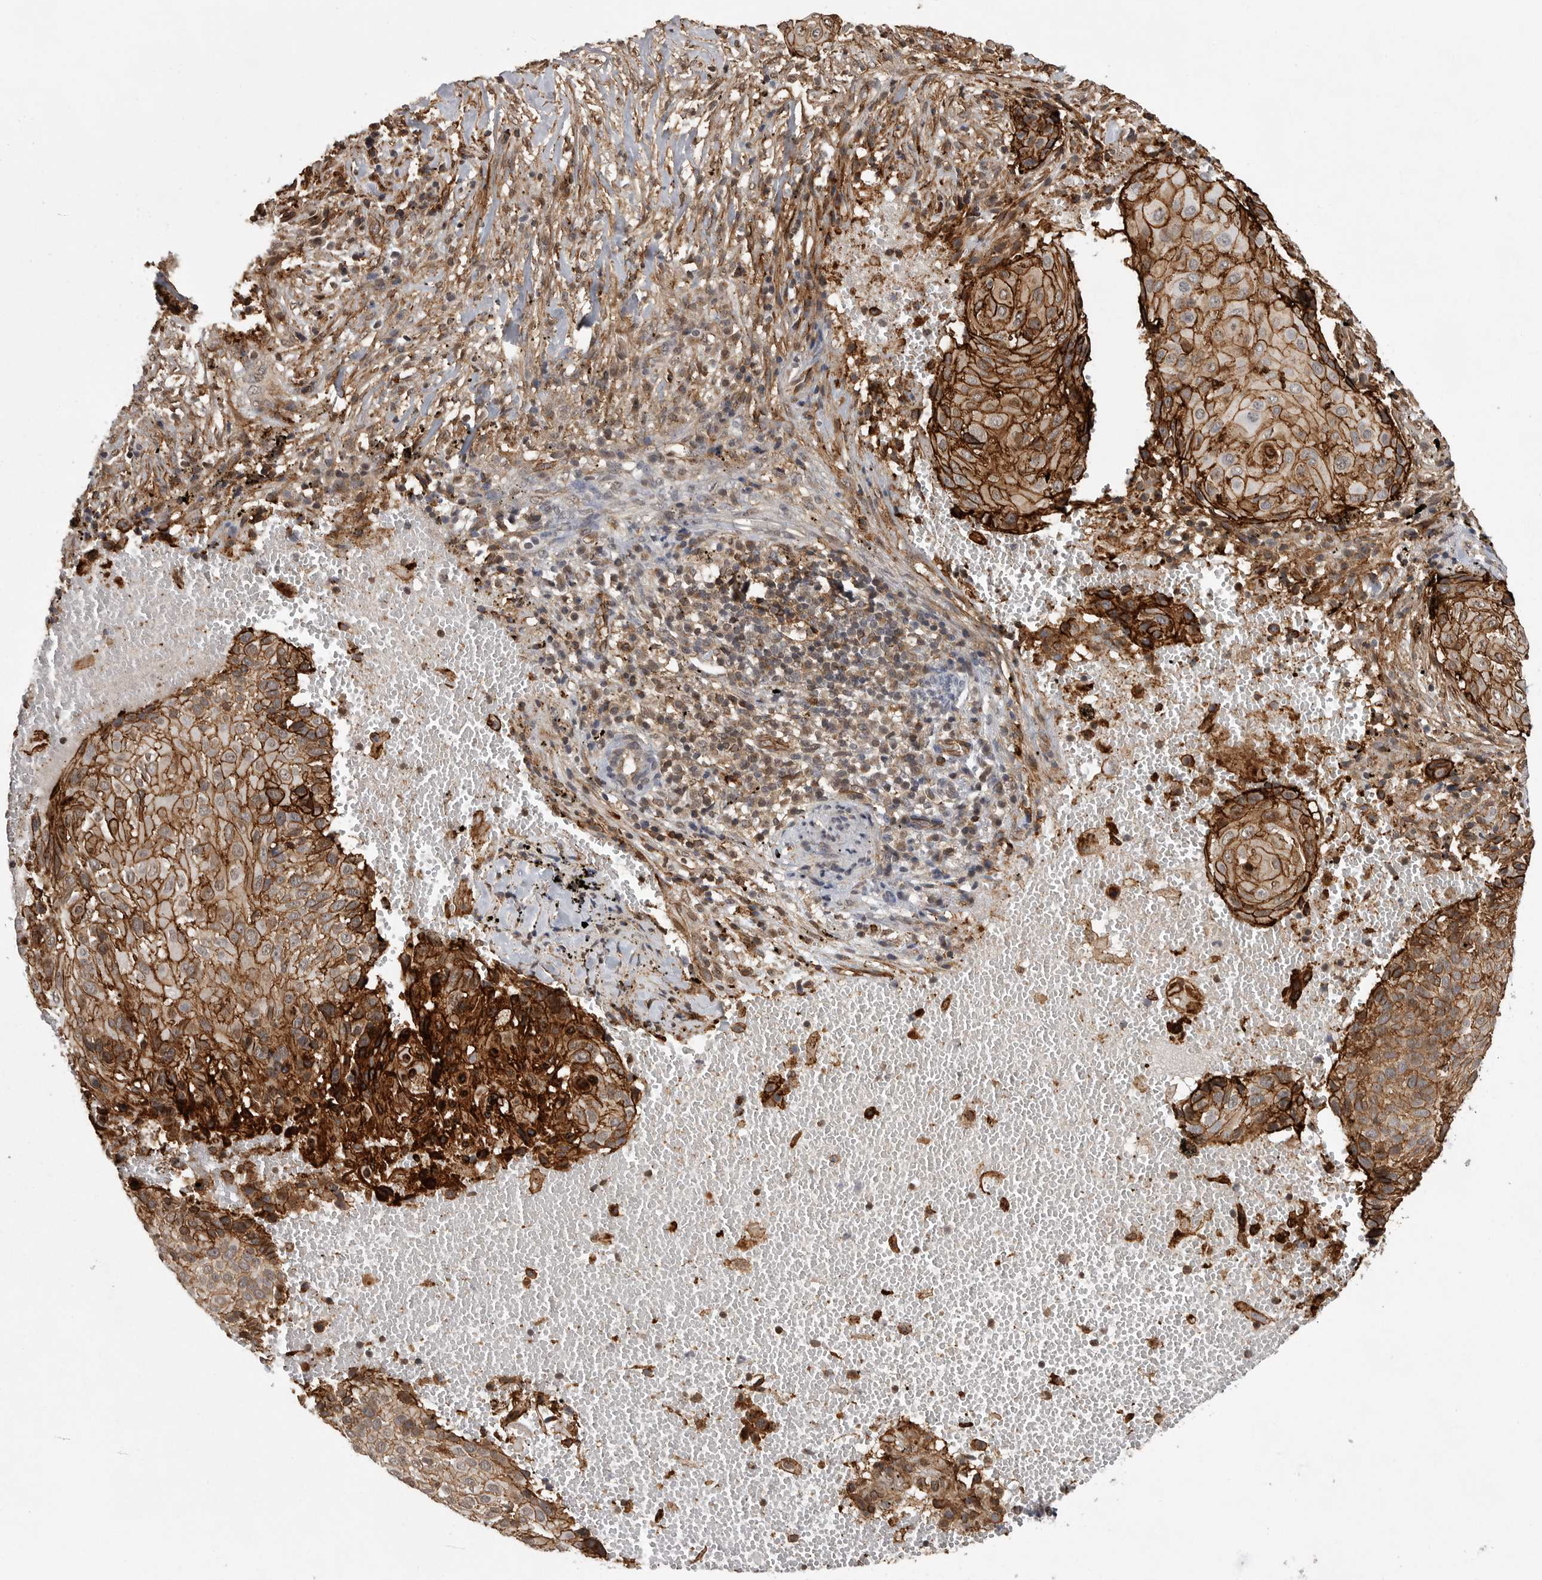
{"staining": {"intensity": "strong", "quantity": ">75%", "location": "cytoplasmic/membranous"}, "tissue": "cervical cancer", "cell_type": "Tumor cells", "image_type": "cancer", "snomed": [{"axis": "morphology", "description": "Squamous cell carcinoma, NOS"}, {"axis": "topography", "description": "Cervix"}], "caption": "This is an image of immunohistochemistry (IHC) staining of squamous cell carcinoma (cervical), which shows strong expression in the cytoplasmic/membranous of tumor cells.", "gene": "NECTIN1", "patient": {"sex": "female", "age": 74}}